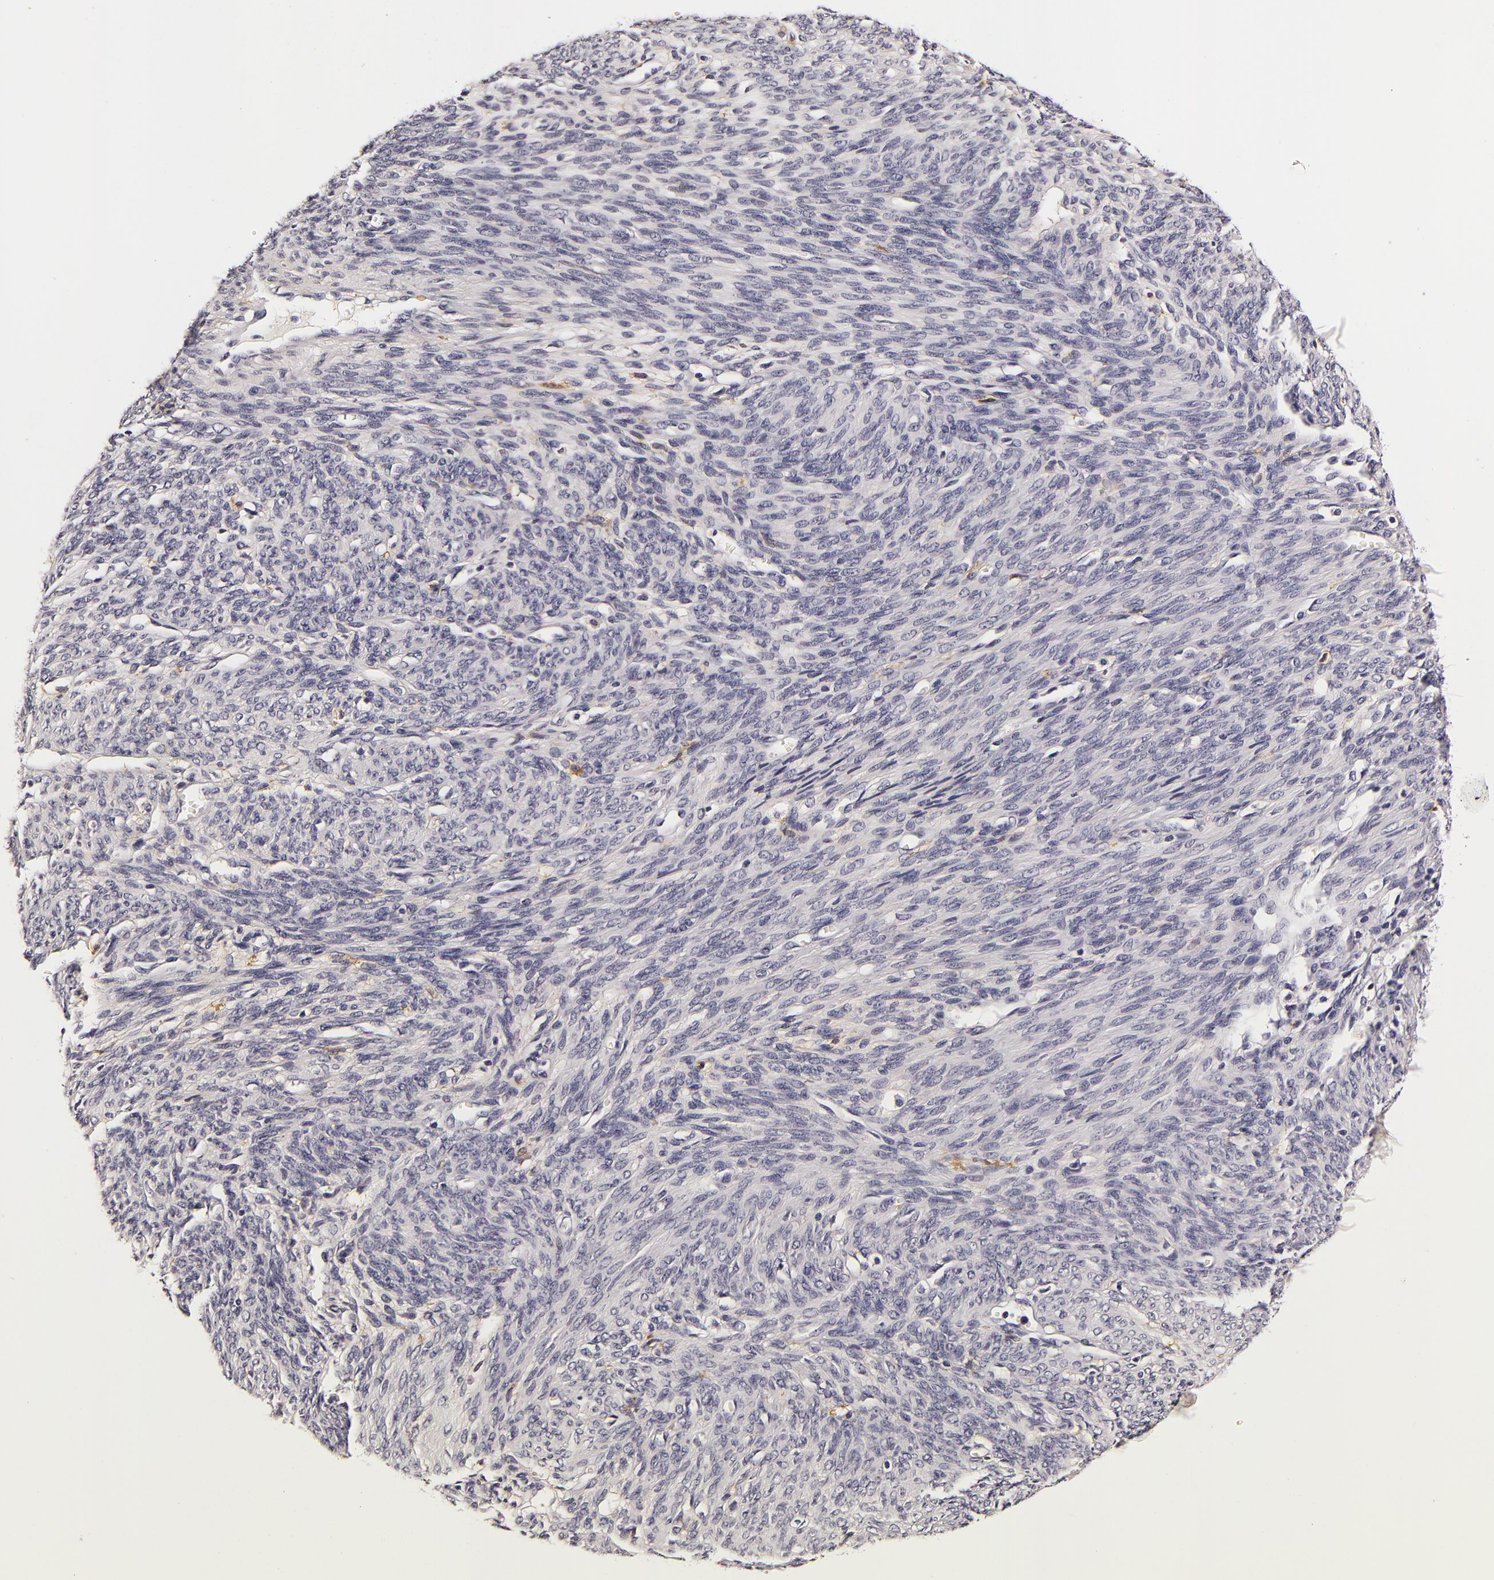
{"staining": {"intensity": "negative", "quantity": "none", "location": "none"}, "tissue": "endometrium", "cell_type": "Cells in endometrial stroma", "image_type": "normal", "snomed": [{"axis": "morphology", "description": "Normal tissue, NOS"}, {"axis": "topography", "description": "Uterus"}], "caption": "DAB (3,3'-diaminobenzidine) immunohistochemical staining of benign human endometrium shows no significant expression in cells in endometrial stroma. (DAB (3,3'-diaminobenzidine) IHC, high magnification).", "gene": "LGALS3BP", "patient": {"sex": "female", "age": 83}}